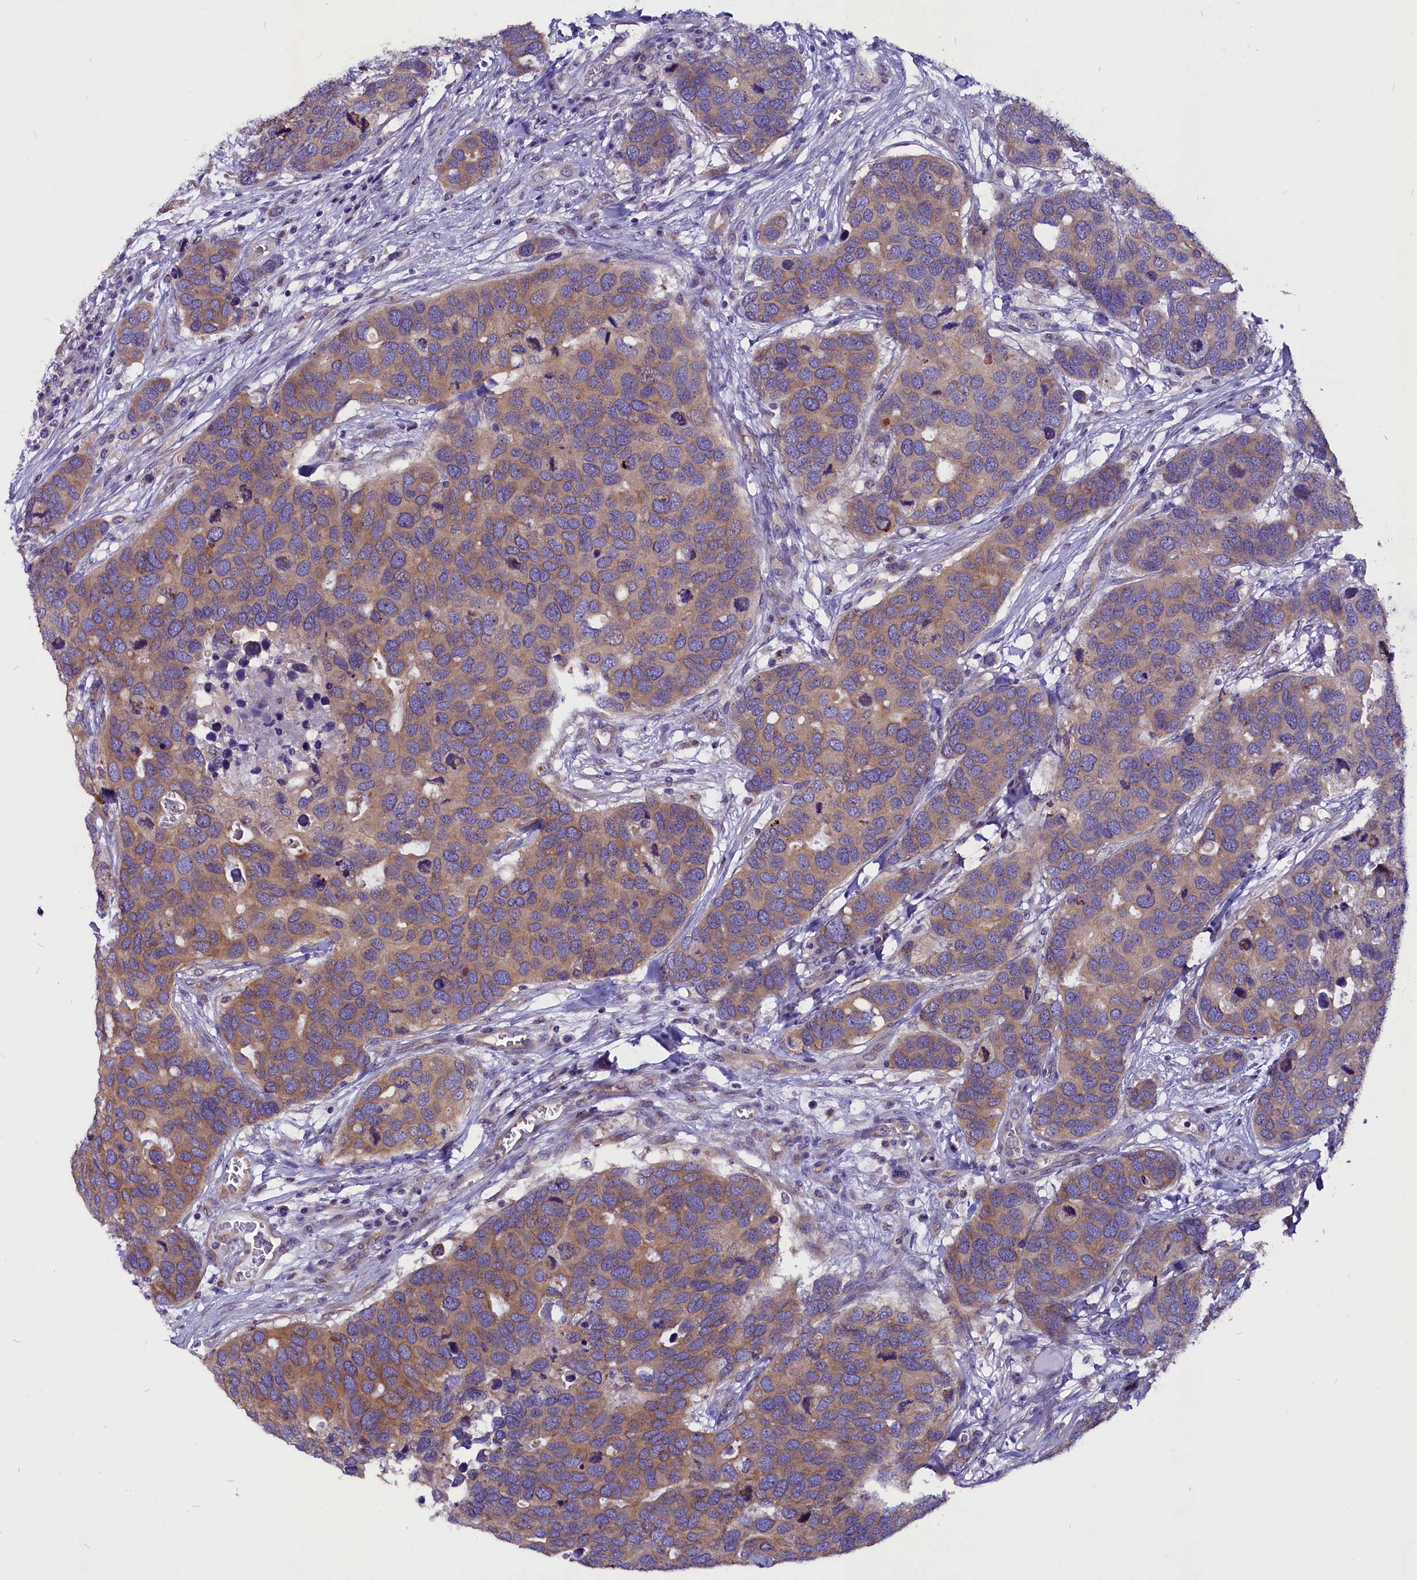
{"staining": {"intensity": "weak", "quantity": "25%-75%", "location": "cytoplasmic/membranous"}, "tissue": "breast cancer", "cell_type": "Tumor cells", "image_type": "cancer", "snomed": [{"axis": "morphology", "description": "Duct carcinoma"}, {"axis": "topography", "description": "Breast"}], "caption": "Approximately 25%-75% of tumor cells in human breast cancer exhibit weak cytoplasmic/membranous protein staining as visualized by brown immunohistochemical staining.", "gene": "CEP170", "patient": {"sex": "female", "age": 83}}